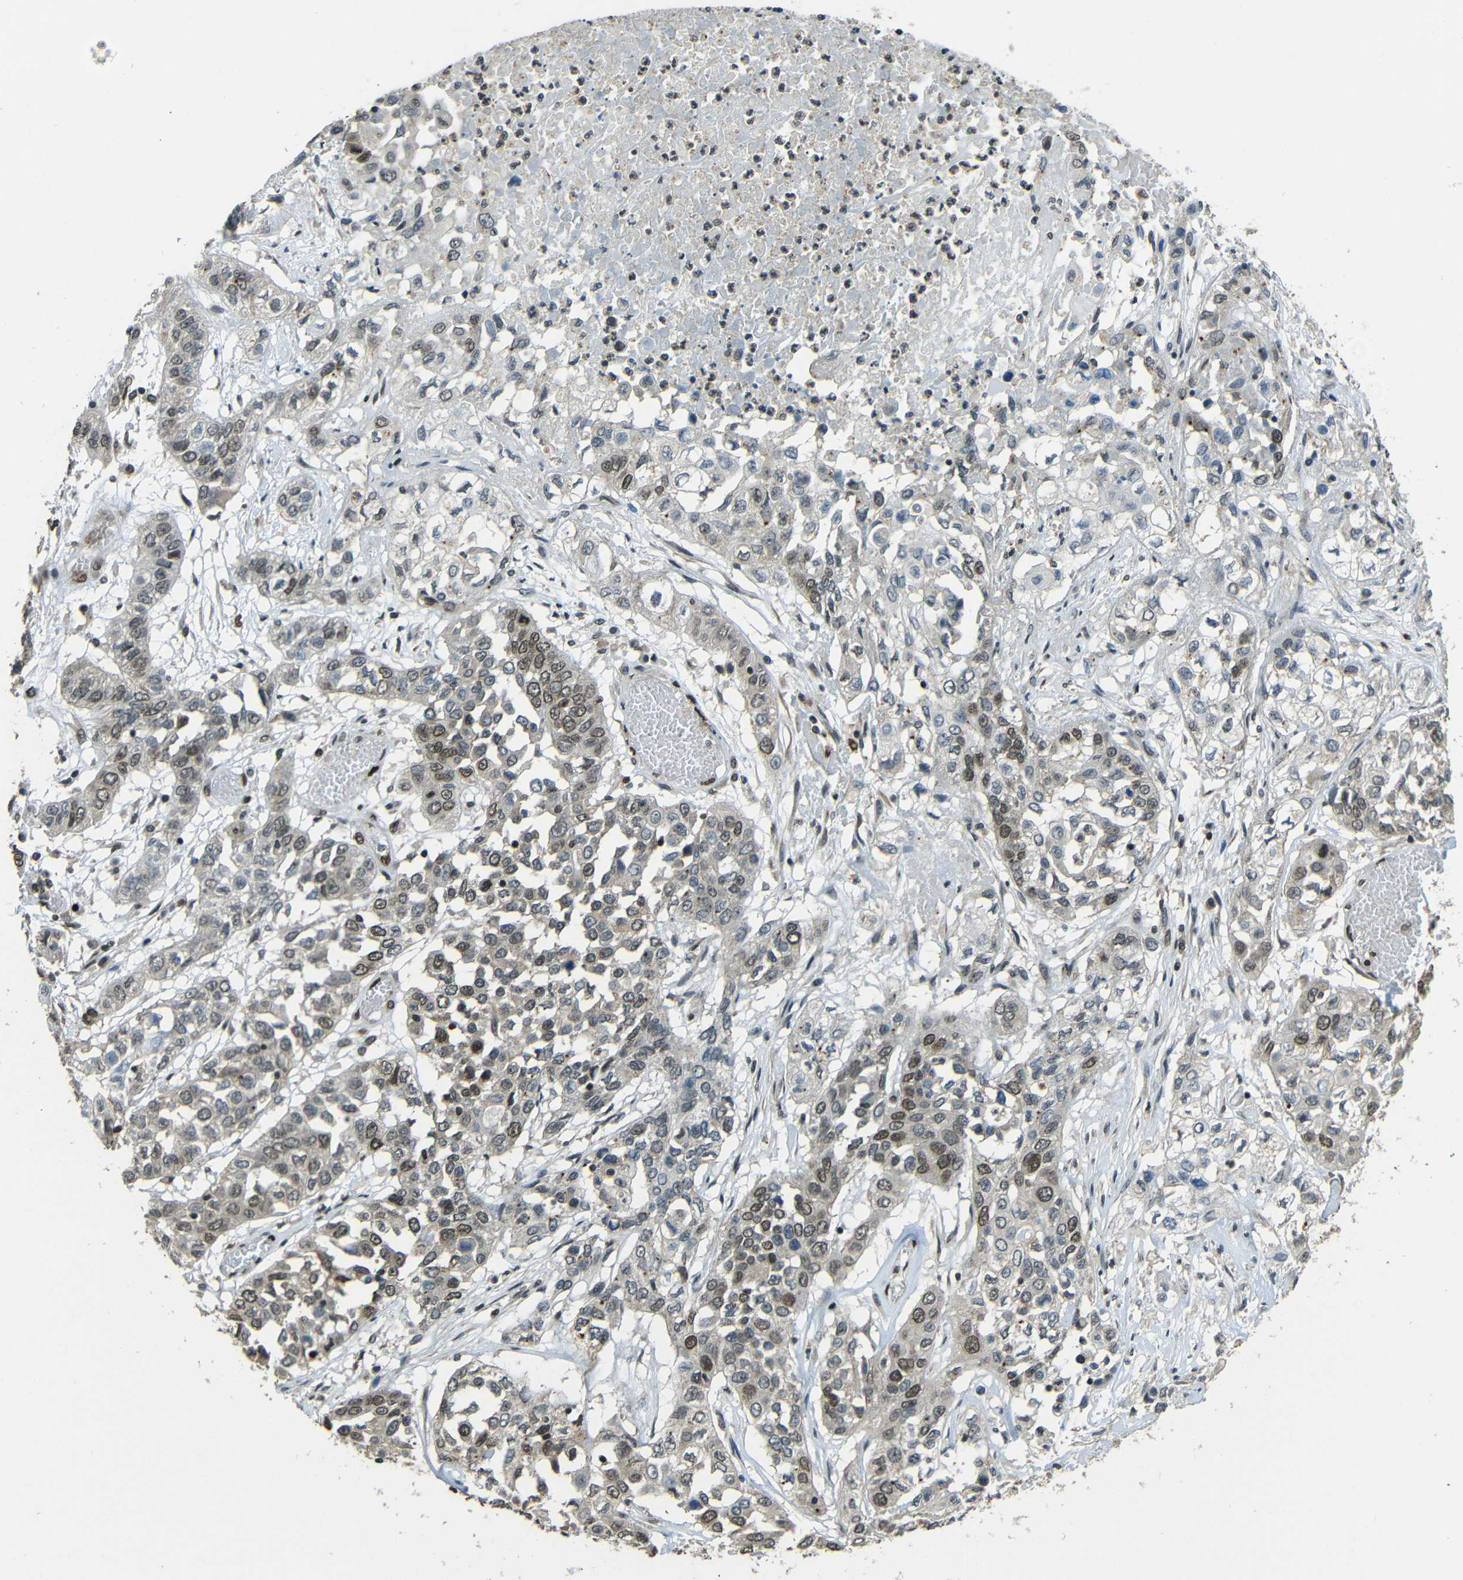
{"staining": {"intensity": "moderate", "quantity": "25%-75%", "location": "cytoplasmic/membranous"}, "tissue": "lung cancer", "cell_type": "Tumor cells", "image_type": "cancer", "snomed": [{"axis": "morphology", "description": "Squamous cell carcinoma, NOS"}, {"axis": "topography", "description": "Lung"}], "caption": "DAB (3,3'-diaminobenzidine) immunohistochemical staining of human lung cancer reveals moderate cytoplasmic/membranous protein staining in about 25%-75% of tumor cells.", "gene": "PSIP1", "patient": {"sex": "male", "age": 71}}